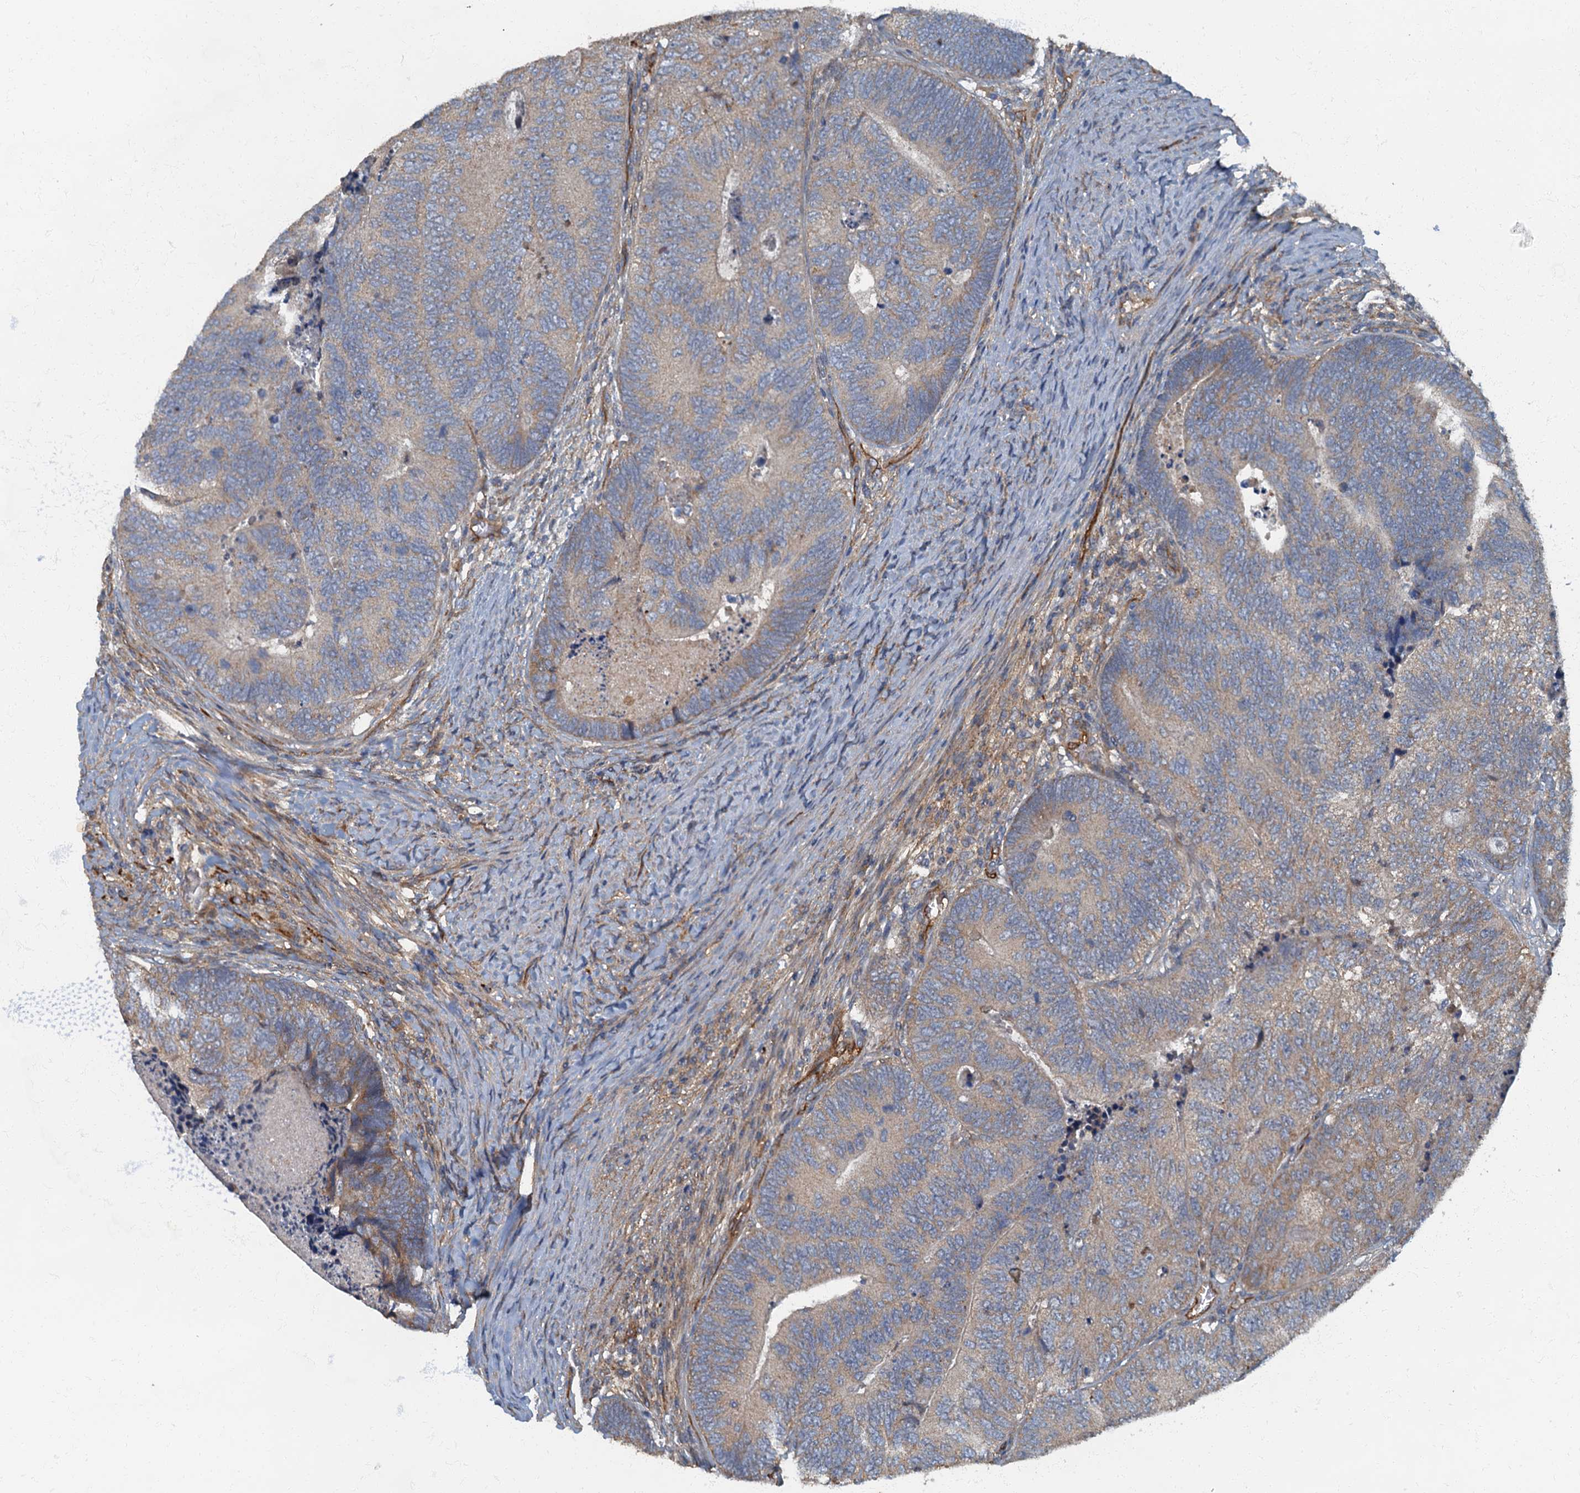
{"staining": {"intensity": "weak", "quantity": "<25%", "location": "cytoplasmic/membranous"}, "tissue": "colorectal cancer", "cell_type": "Tumor cells", "image_type": "cancer", "snomed": [{"axis": "morphology", "description": "Adenocarcinoma, NOS"}, {"axis": "topography", "description": "Colon"}], "caption": "Immunohistochemical staining of colorectal cancer (adenocarcinoma) exhibits no significant expression in tumor cells.", "gene": "ARL11", "patient": {"sex": "female", "age": 67}}